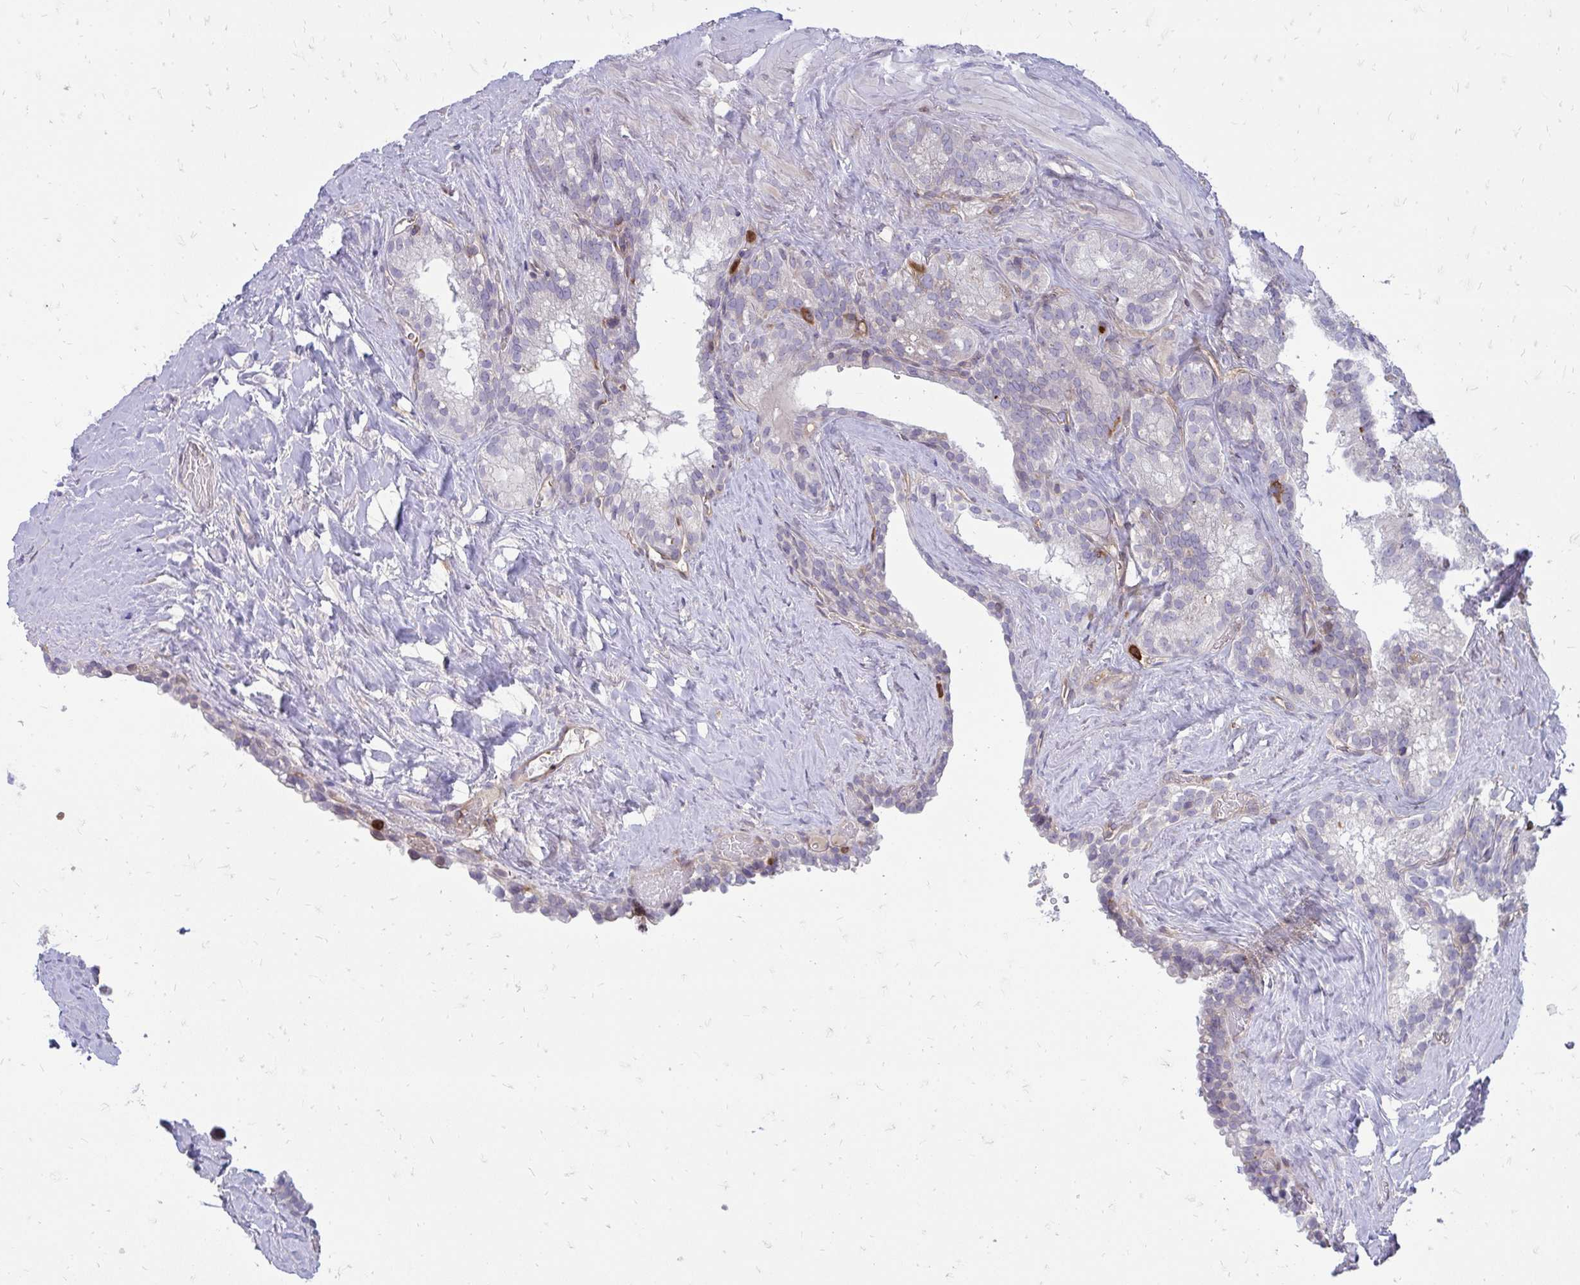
{"staining": {"intensity": "negative", "quantity": "none", "location": "none"}, "tissue": "seminal vesicle", "cell_type": "Glandular cells", "image_type": "normal", "snomed": [{"axis": "morphology", "description": "Normal tissue, NOS"}, {"axis": "topography", "description": "Seminal veicle"}], "caption": "Glandular cells show no significant protein expression in unremarkable seminal vesicle. (Brightfield microscopy of DAB (3,3'-diaminobenzidine) immunohistochemistry (IHC) at high magnification).", "gene": "ASAP1", "patient": {"sex": "male", "age": 47}}